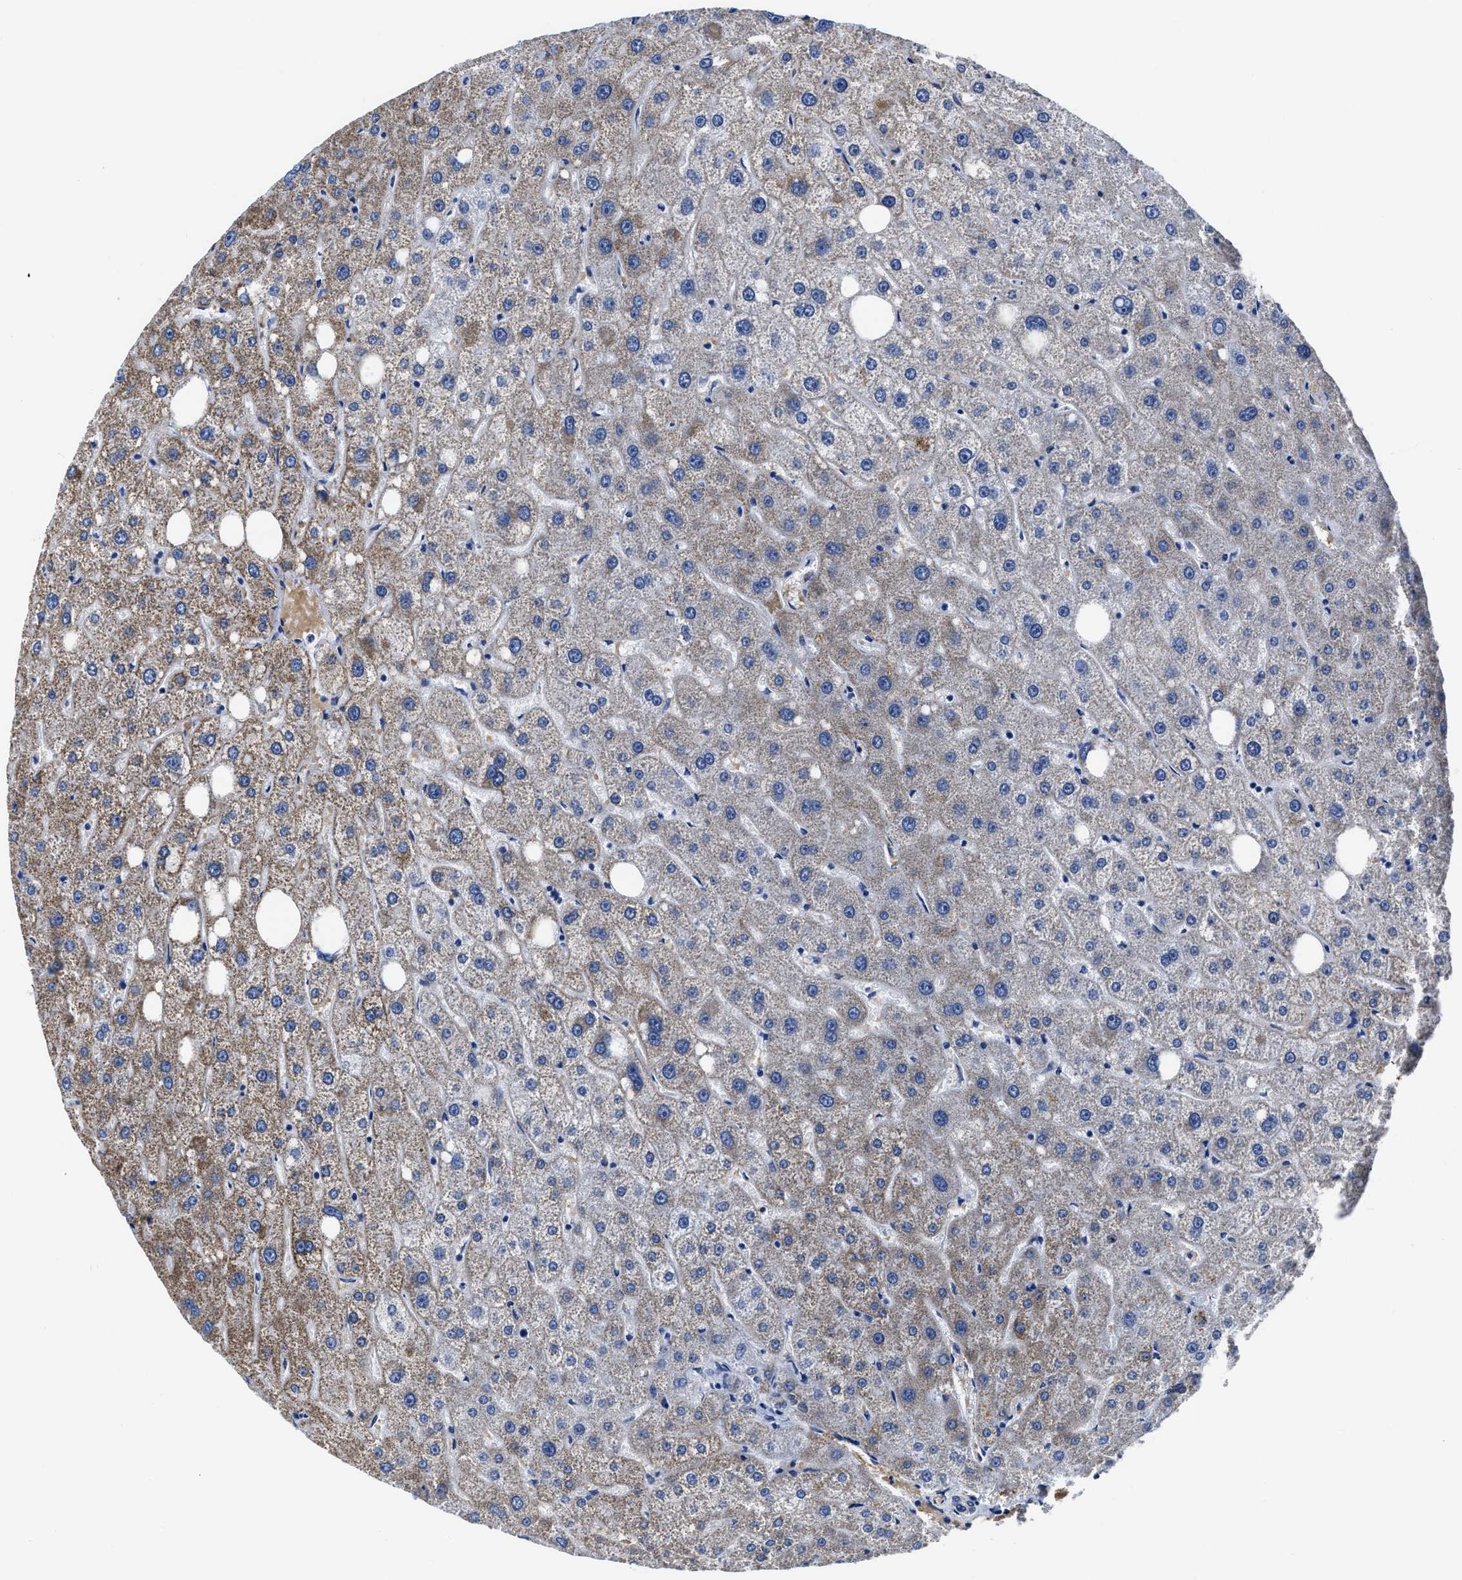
{"staining": {"intensity": "weak", "quantity": "25%-75%", "location": "cytoplasmic/membranous"}, "tissue": "liver", "cell_type": "Cholangiocytes", "image_type": "normal", "snomed": [{"axis": "morphology", "description": "Normal tissue, NOS"}, {"axis": "topography", "description": "Liver"}], "caption": "About 25%-75% of cholangiocytes in benign liver exhibit weak cytoplasmic/membranous protein staining as visualized by brown immunohistochemical staining.", "gene": "KCNMB3", "patient": {"sex": "male", "age": 73}}